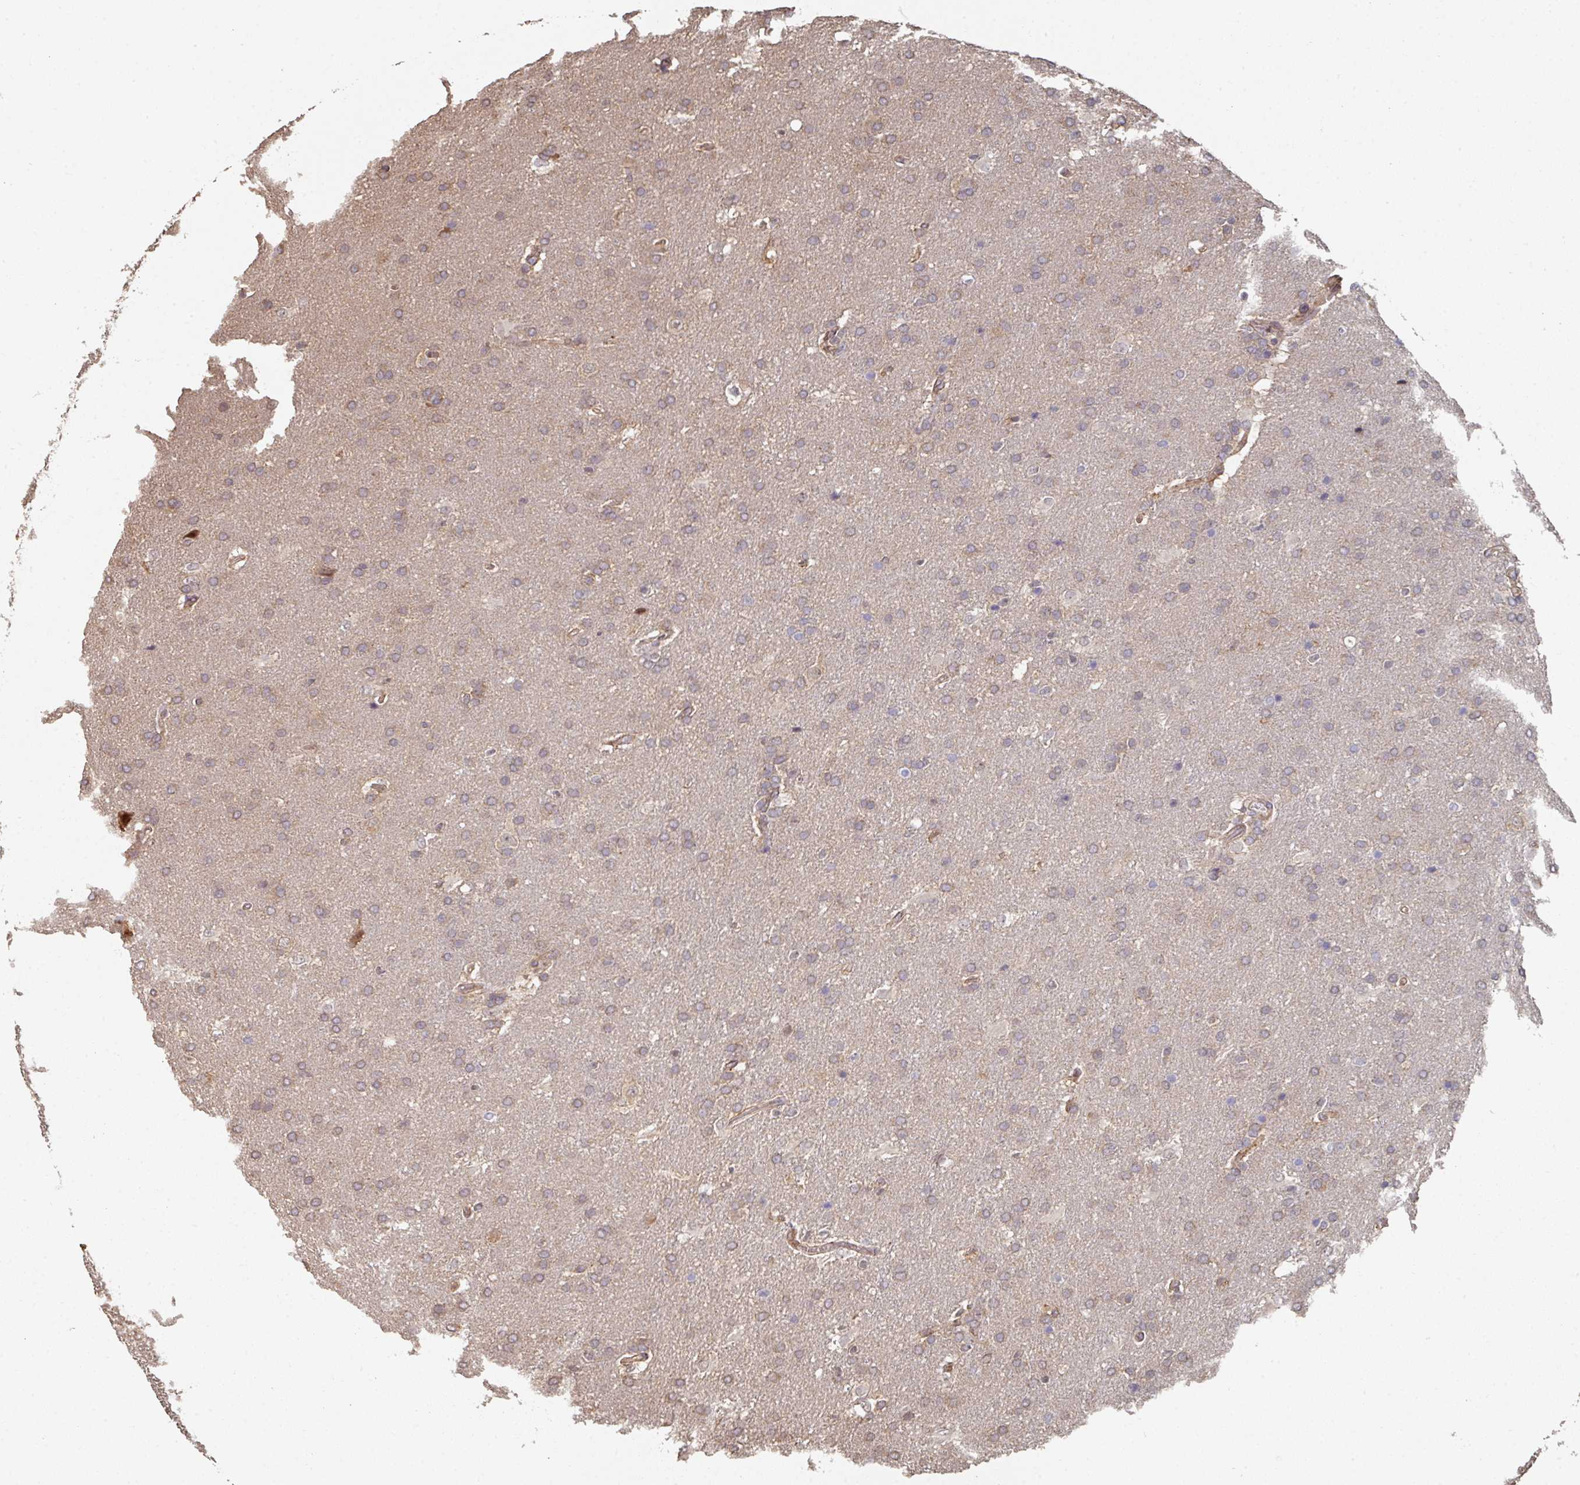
{"staining": {"intensity": "weak", "quantity": ">75%", "location": "cytoplasmic/membranous"}, "tissue": "glioma", "cell_type": "Tumor cells", "image_type": "cancer", "snomed": [{"axis": "morphology", "description": "Glioma, malignant, High grade"}, {"axis": "topography", "description": "Brain"}], "caption": "A micrograph of human glioma stained for a protein displays weak cytoplasmic/membranous brown staining in tumor cells.", "gene": "CA7", "patient": {"sex": "male", "age": 56}}